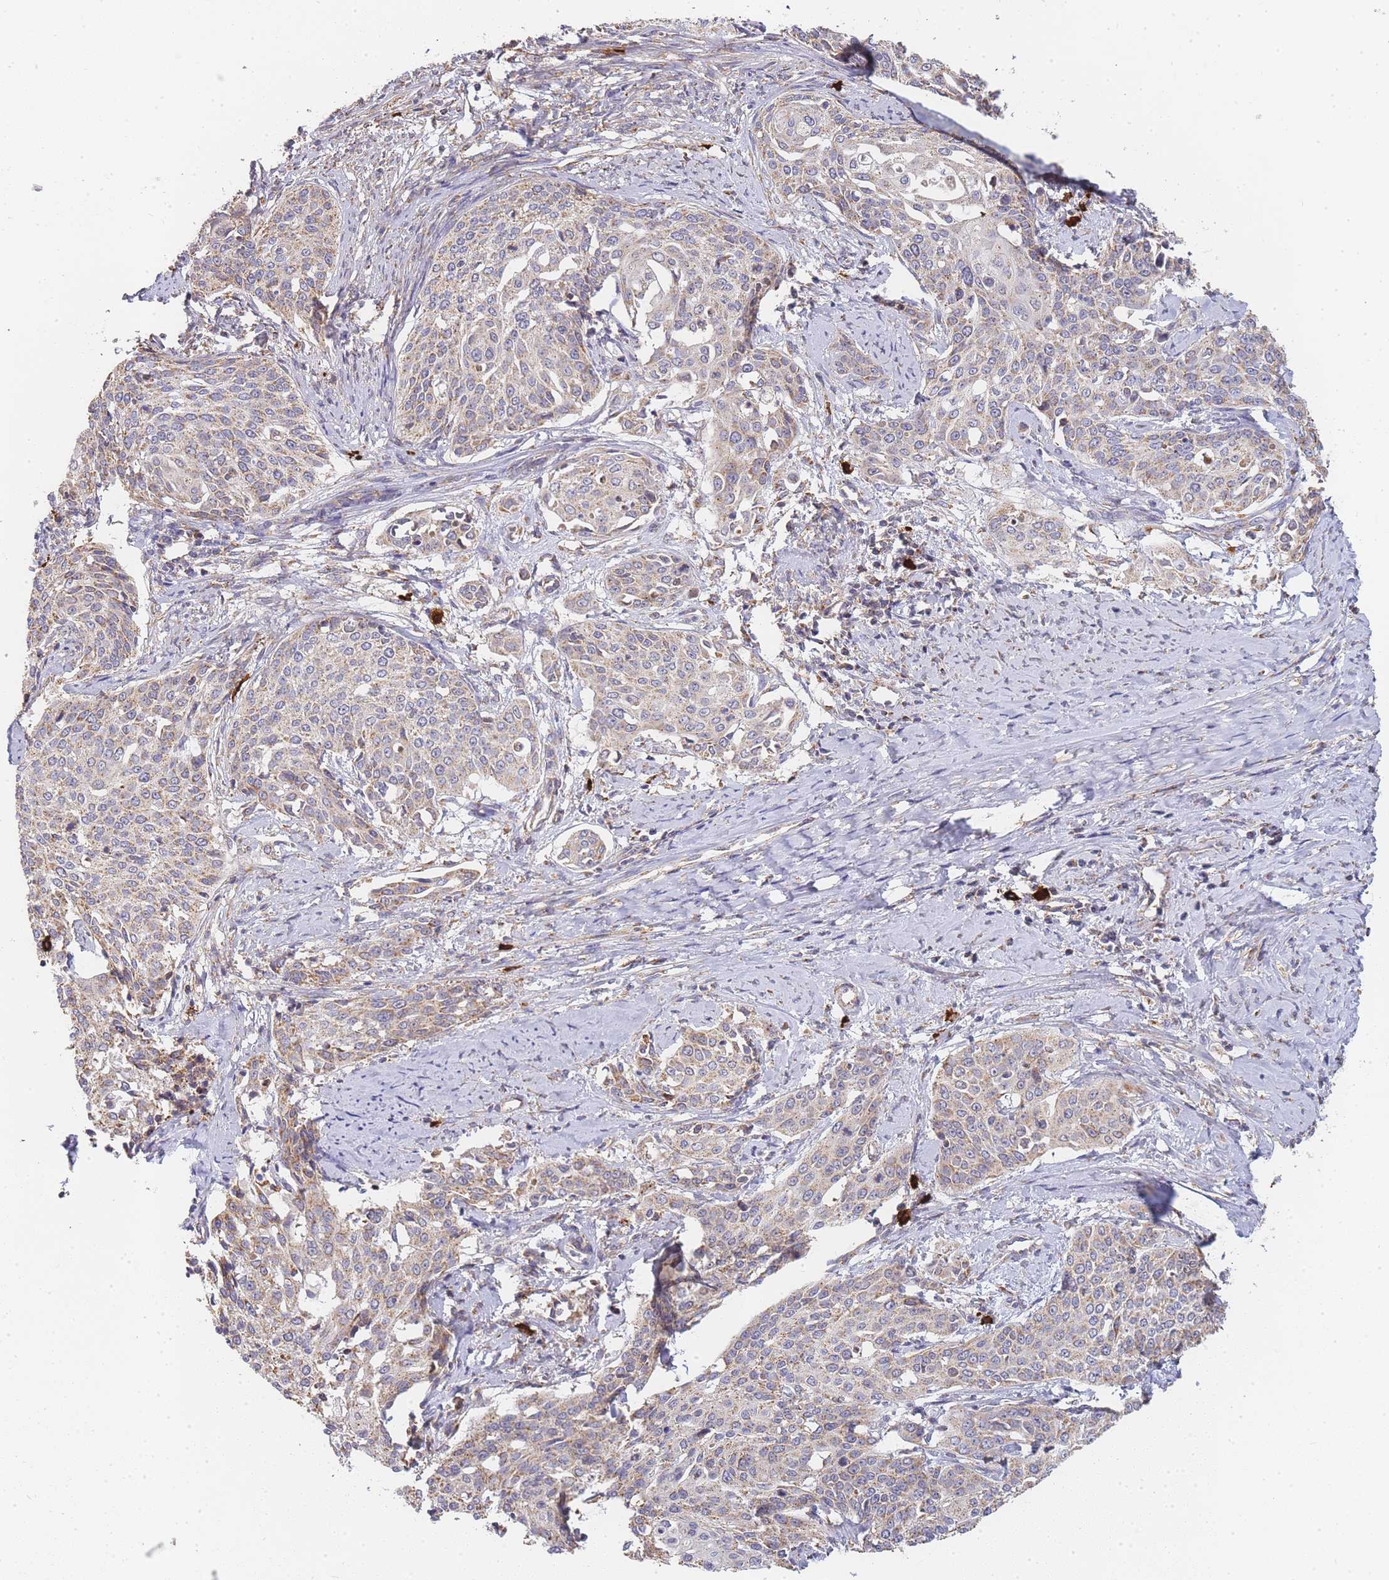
{"staining": {"intensity": "moderate", "quantity": "25%-75%", "location": "cytoplasmic/membranous"}, "tissue": "cervical cancer", "cell_type": "Tumor cells", "image_type": "cancer", "snomed": [{"axis": "morphology", "description": "Squamous cell carcinoma, NOS"}, {"axis": "topography", "description": "Cervix"}], "caption": "Squamous cell carcinoma (cervical) stained for a protein (brown) demonstrates moderate cytoplasmic/membranous positive positivity in approximately 25%-75% of tumor cells.", "gene": "ADCY9", "patient": {"sex": "female", "age": 44}}